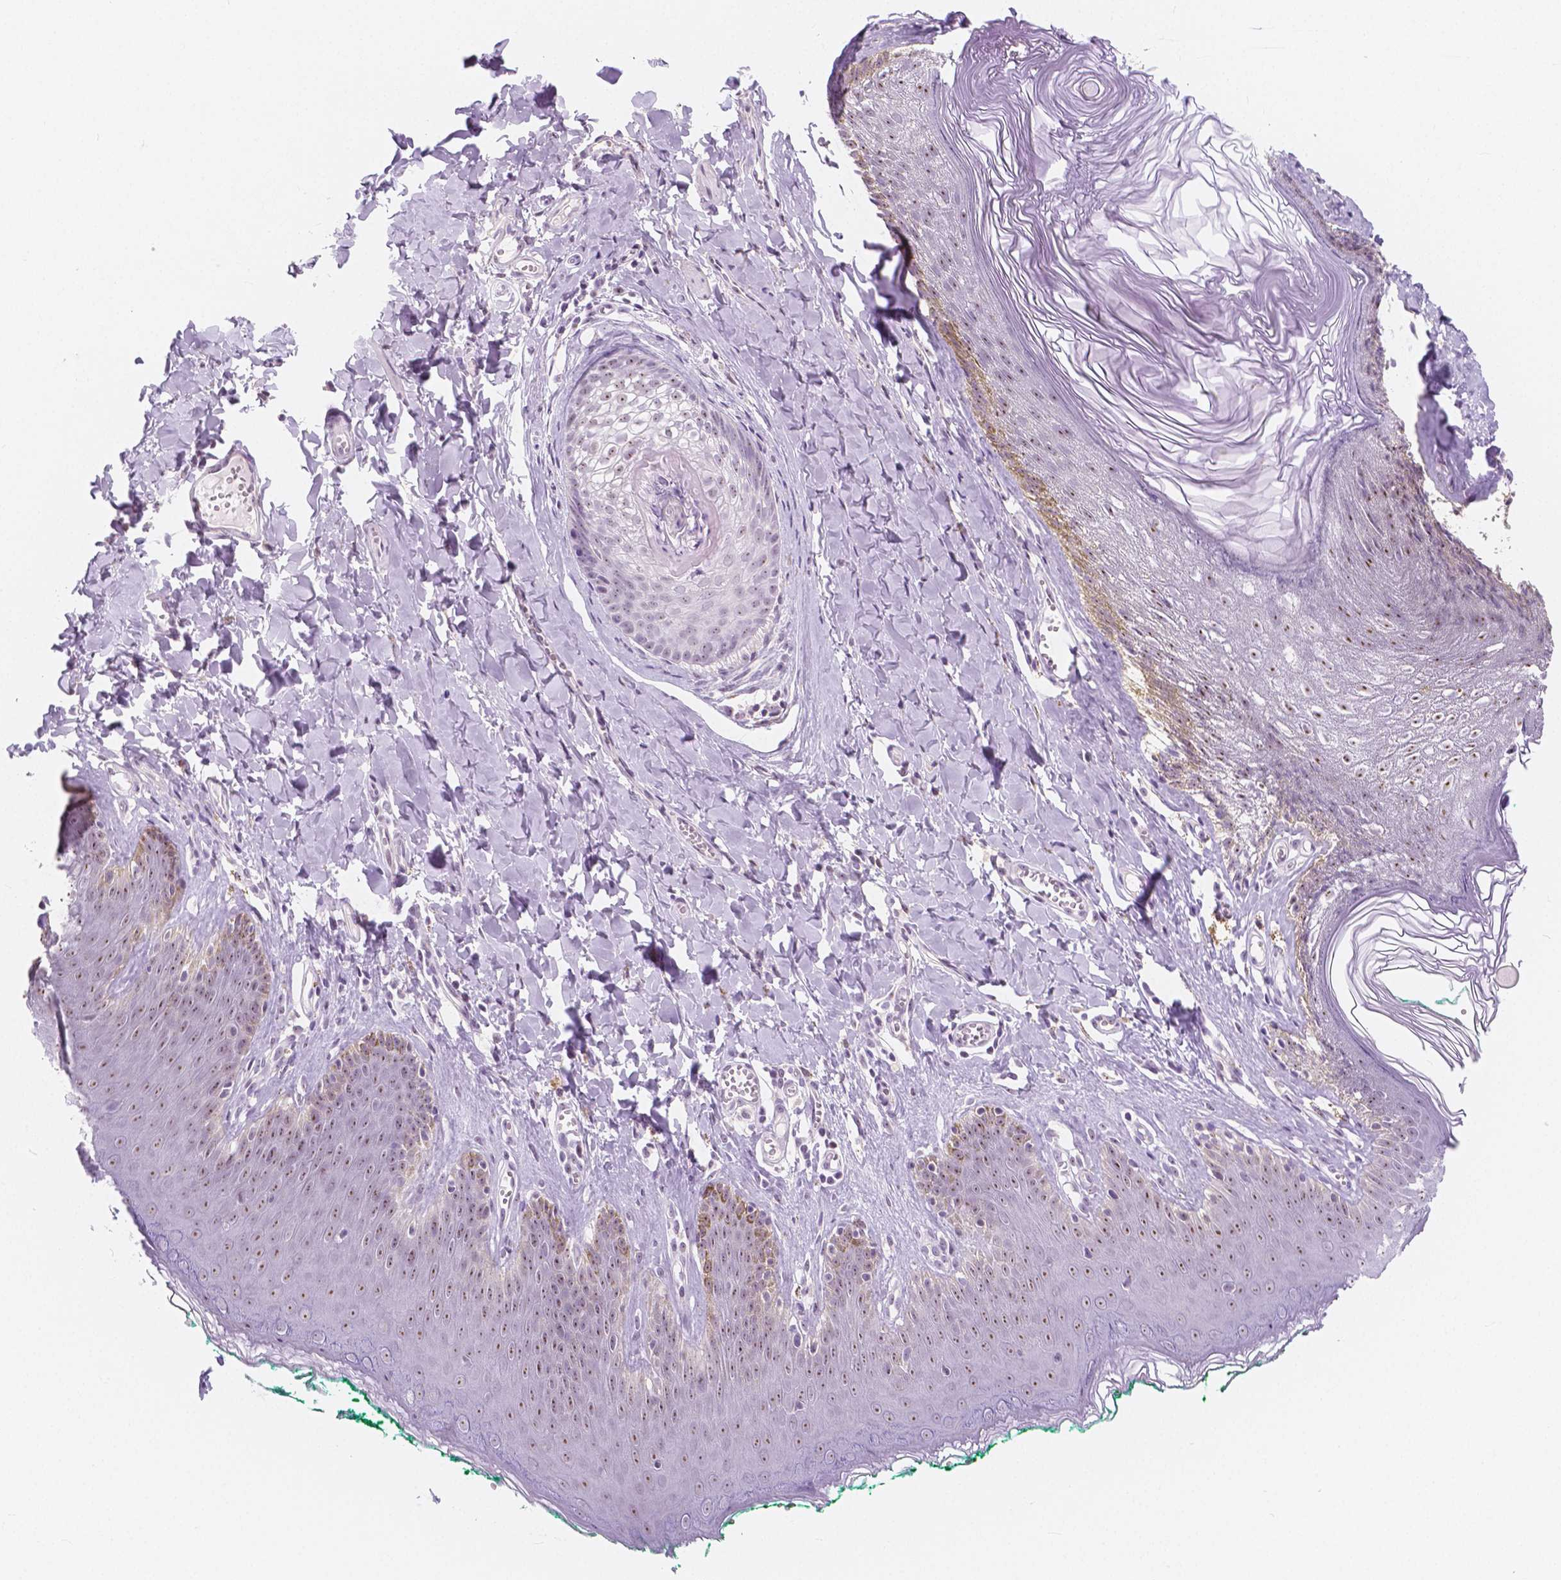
{"staining": {"intensity": "weak", "quantity": ">75%", "location": "nuclear"}, "tissue": "skin", "cell_type": "Epidermal cells", "image_type": "normal", "snomed": [{"axis": "morphology", "description": "Normal tissue, NOS"}, {"axis": "topography", "description": "Vulva"}, {"axis": "topography", "description": "Peripheral nerve tissue"}], "caption": "This image reveals immunohistochemistry staining of benign human skin, with low weak nuclear positivity in approximately >75% of epidermal cells.", "gene": "NOLC1", "patient": {"sex": "female", "age": 66}}